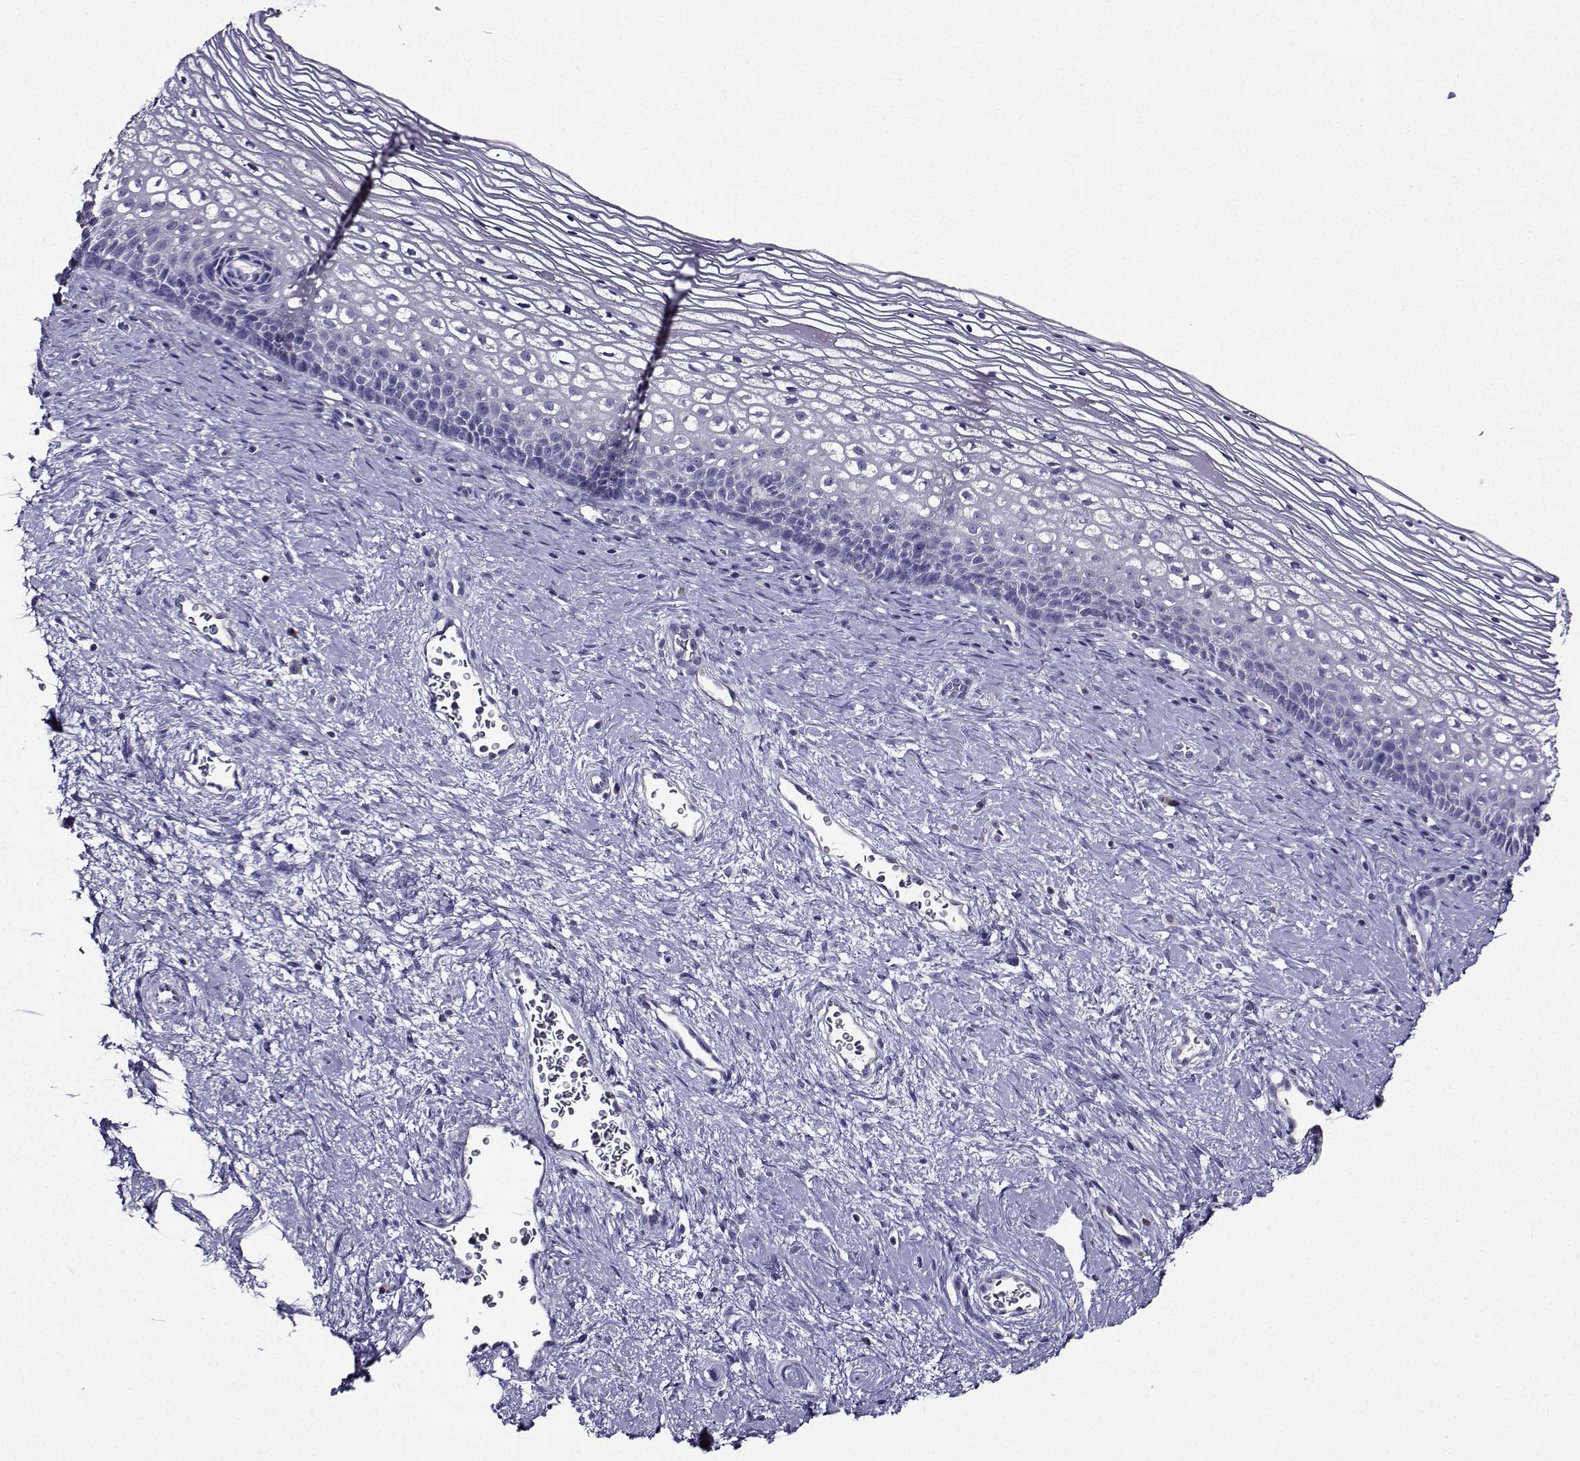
{"staining": {"intensity": "negative", "quantity": "none", "location": "none"}, "tissue": "cervix", "cell_type": "Glandular cells", "image_type": "normal", "snomed": [{"axis": "morphology", "description": "Normal tissue, NOS"}, {"axis": "topography", "description": "Cervix"}], "caption": "Immunohistochemistry of unremarkable cervix exhibits no positivity in glandular cells. Brightfield microscopy of immunohistochemistry stained with DAB (3,3'-diaminobenzidine) (brown) and hematoxylin (blue), captured at high magnification.", "gene": "TMEM266", "patient": {"sex": "female", "age": 34}}